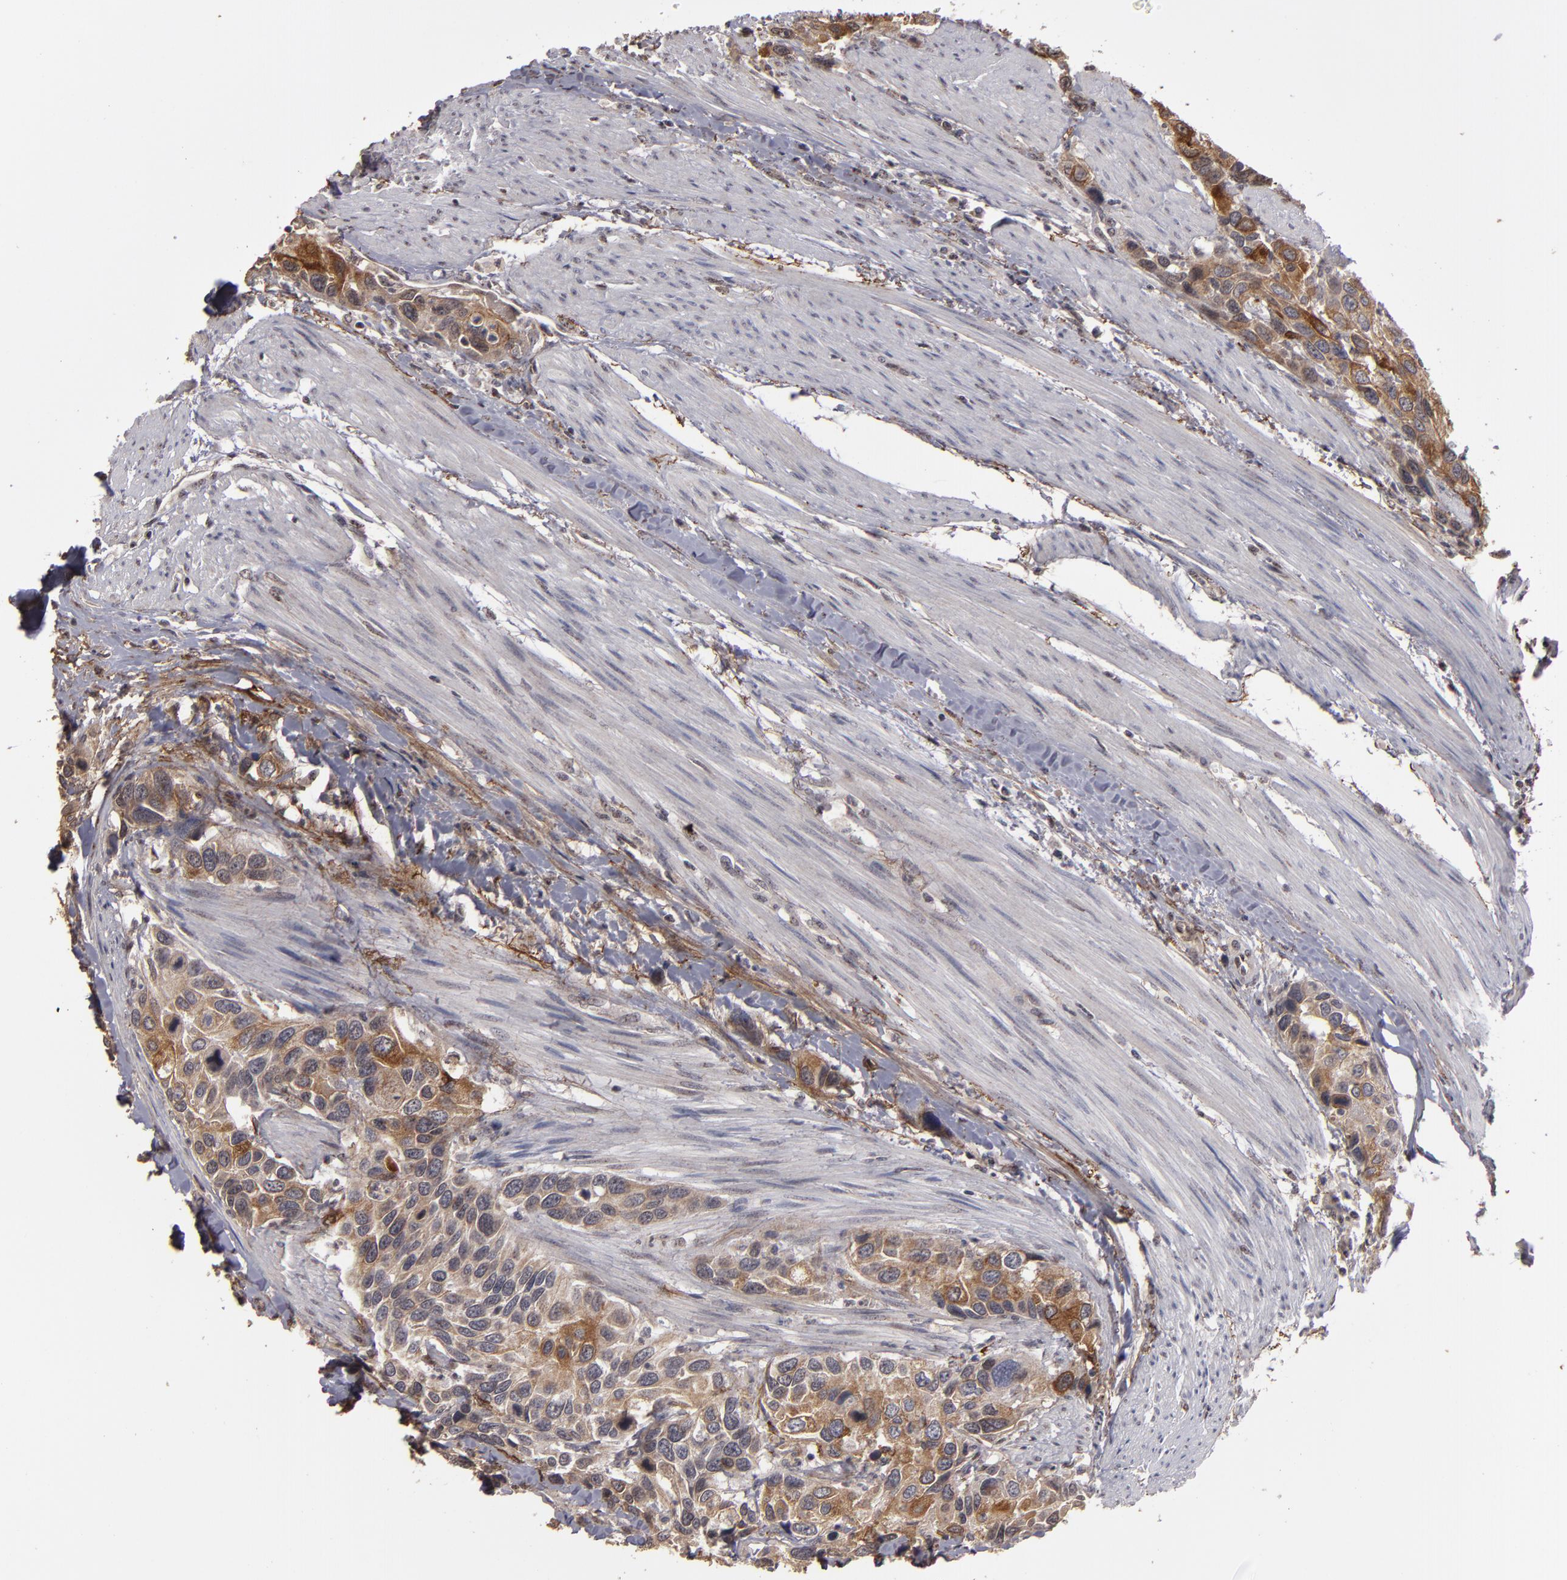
{"staining": {"intensity": "strong", "quantity": ">75%", "location": "cytoplasmic/membranous"}, "tissue": "urothelial cancer", "cell_type": "Tumor cells", "image_type": "cancer", "snomed": [{"axis": "morphology", "description": "Urothelial carcinoma, High grade"}, {"axis": "topography", "description": "Urinary bladder"}], "caption": "Protein expression analysis of high-grade urothelial carcinoma demonstrates strong cytoplasmic/membranous positivity in about >75% of tumor cells.", "gene": "CD55", "patient": {"sex": "male", "age": 66}}